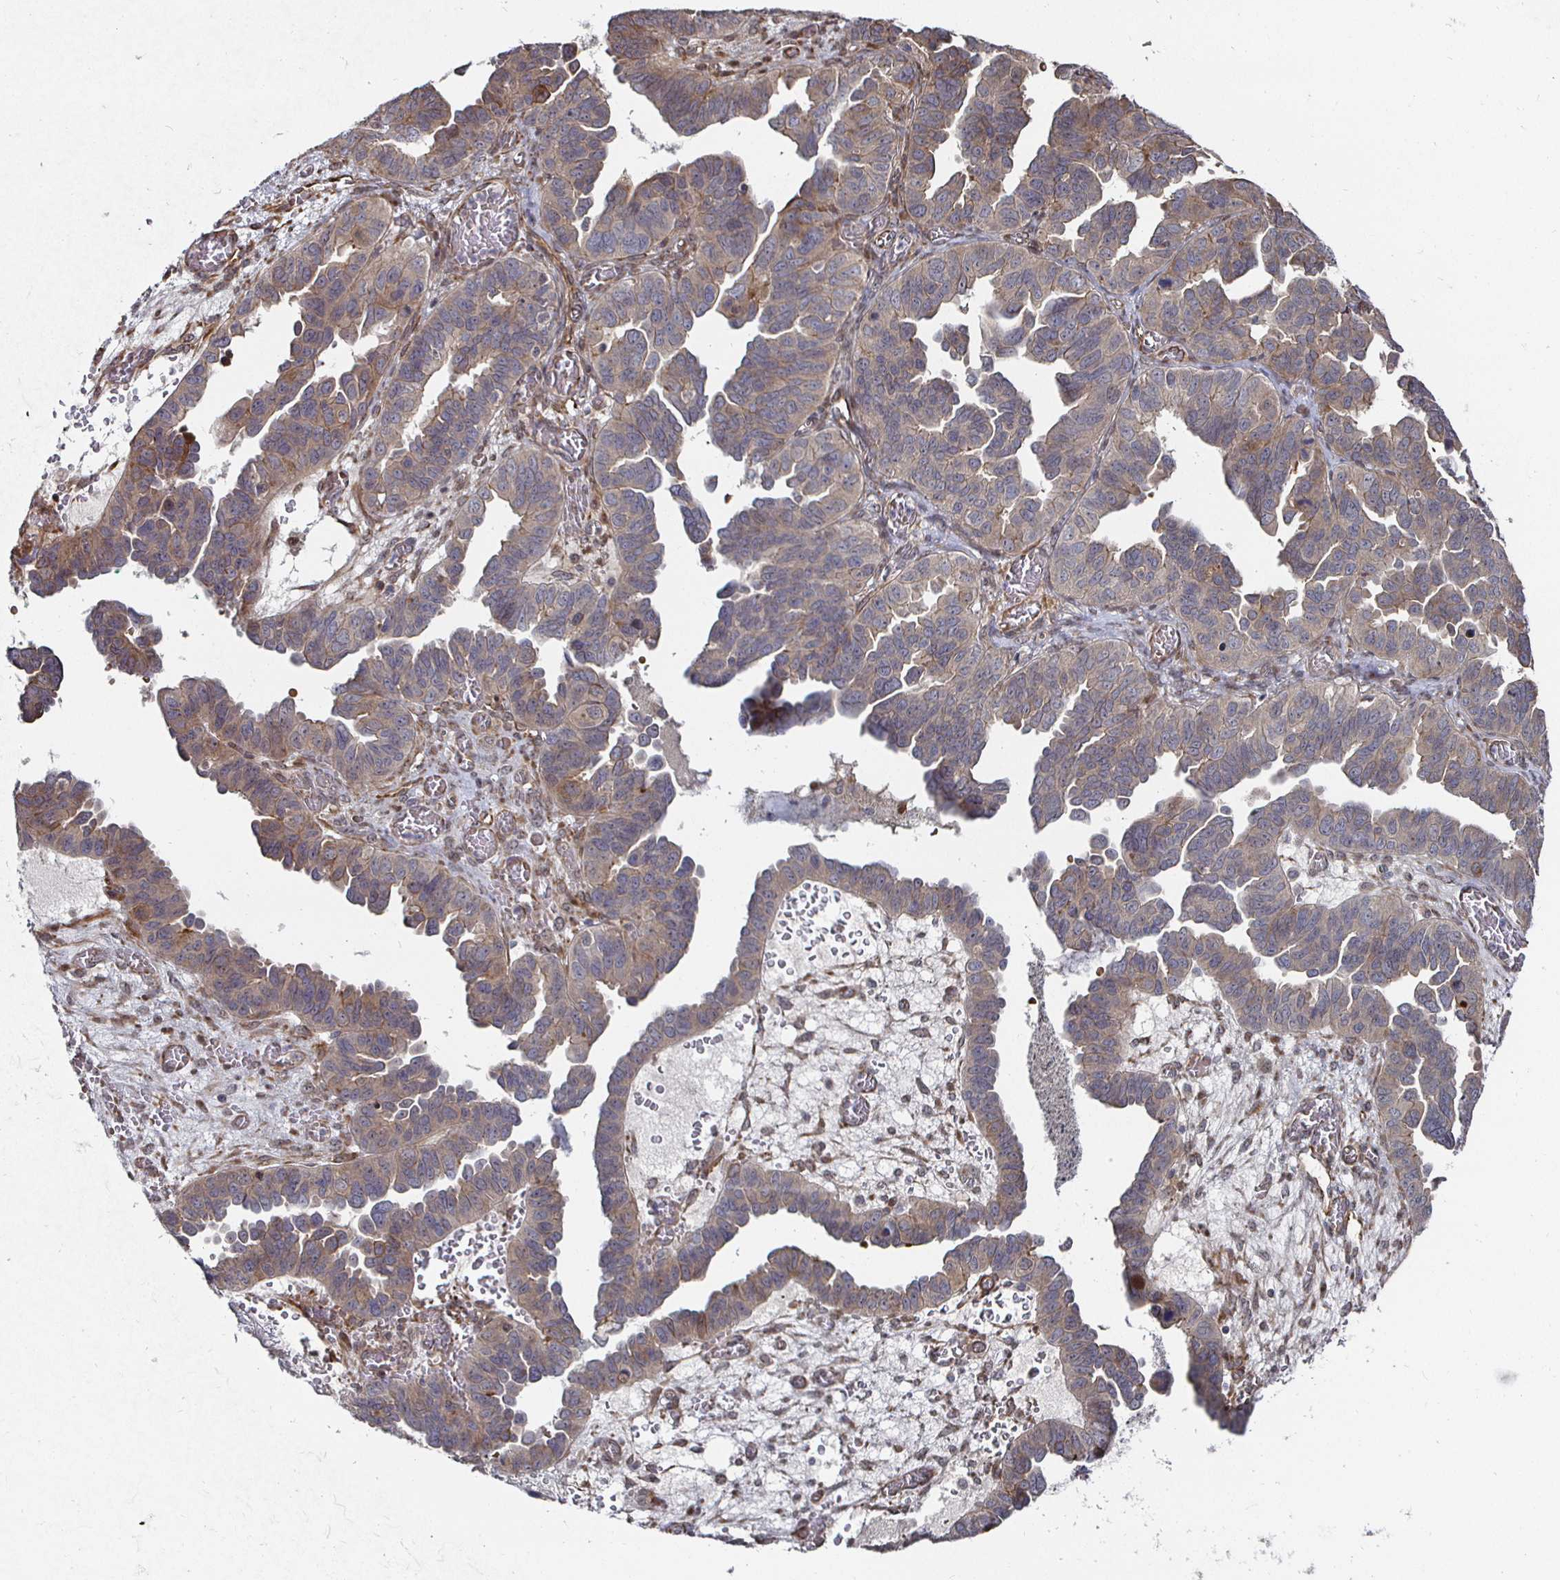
{"staining": {"intensity": "weak", "quantity": "25%-75%", "location": "cytoplasmic/membranous"}, "tissue": "ovarian cancer", "cell_type": "Tumor cells", "image_type": "cancer", "snomed": [{"axis": "morphology", "description": "Cystadenocarcinoma, serous, NOS"}, {"axis": "topography", "description": "Ovary"}], "caption": "A histopathology image showing weak cytoplasmic/membranous positivity in about 25%-75% of tumor cells in ovarian serous cystadenocarcinoma, as visualized by brown immunohistochemical staining.", "gene": "TBKBP1", "patient": {"sex": "female", "age": 64}}